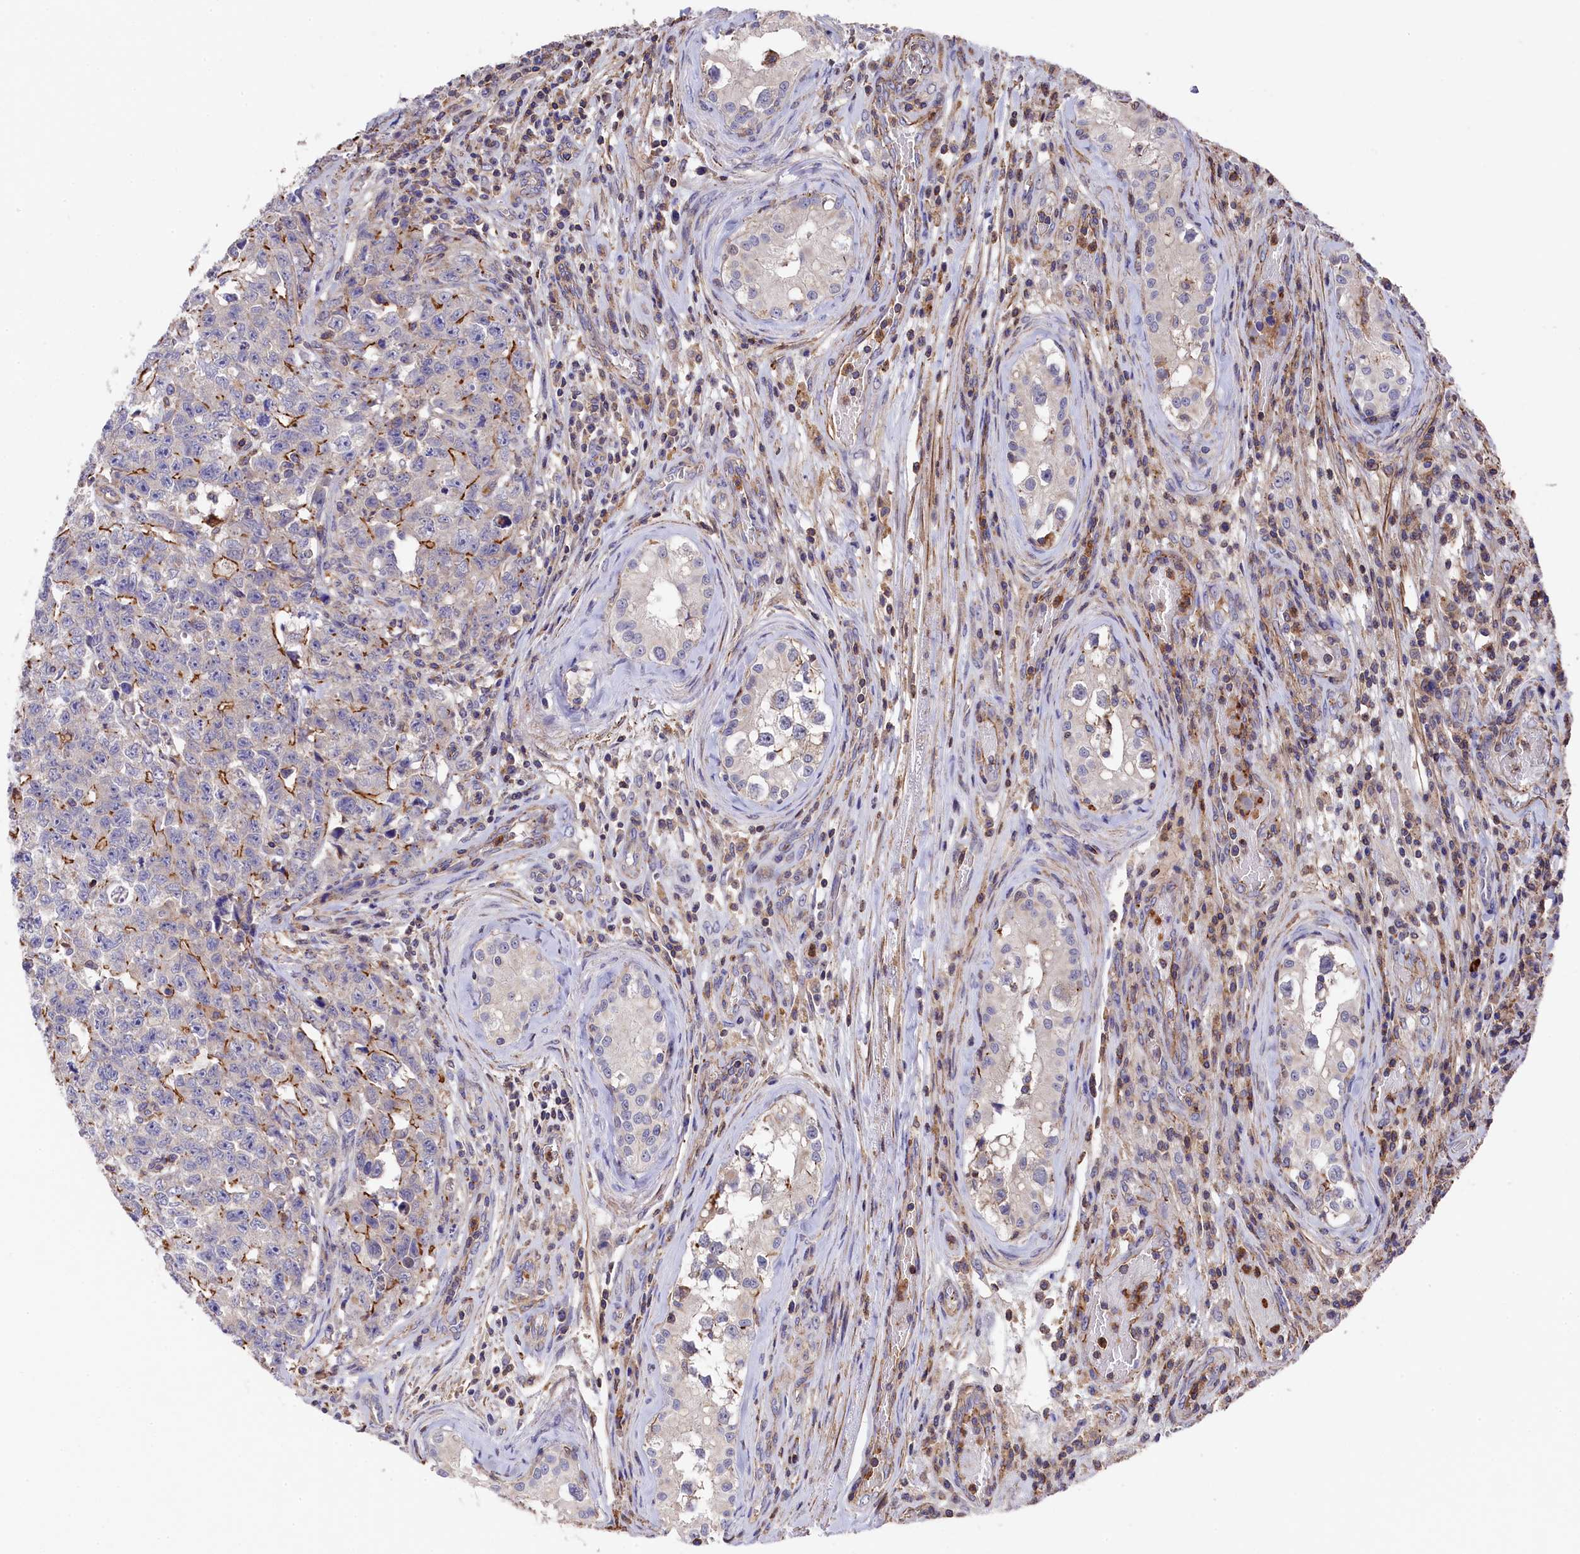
{"staining": {"intensity": "moderate", "quantity": "<25%", "location": "cytoplasmic/membranous"}, "tissue": "testis cancer", "cell_type": "Tumor cells", "image_type": "cancer", "snomed": [{"axis": "morphology", "description": "Carcinoma, Embryonal, NOS"}, {"axis": "topography", "description": "Testis"}], "caption": "This is a photomicrograph of immunohistochemistry (IHC) staining of testis cancer, which shows moderate expression in the cytoplasmic/membranous of tumor cells.", "gene": "RAPSN", "patient": {"sex": "male", "age": 28}}